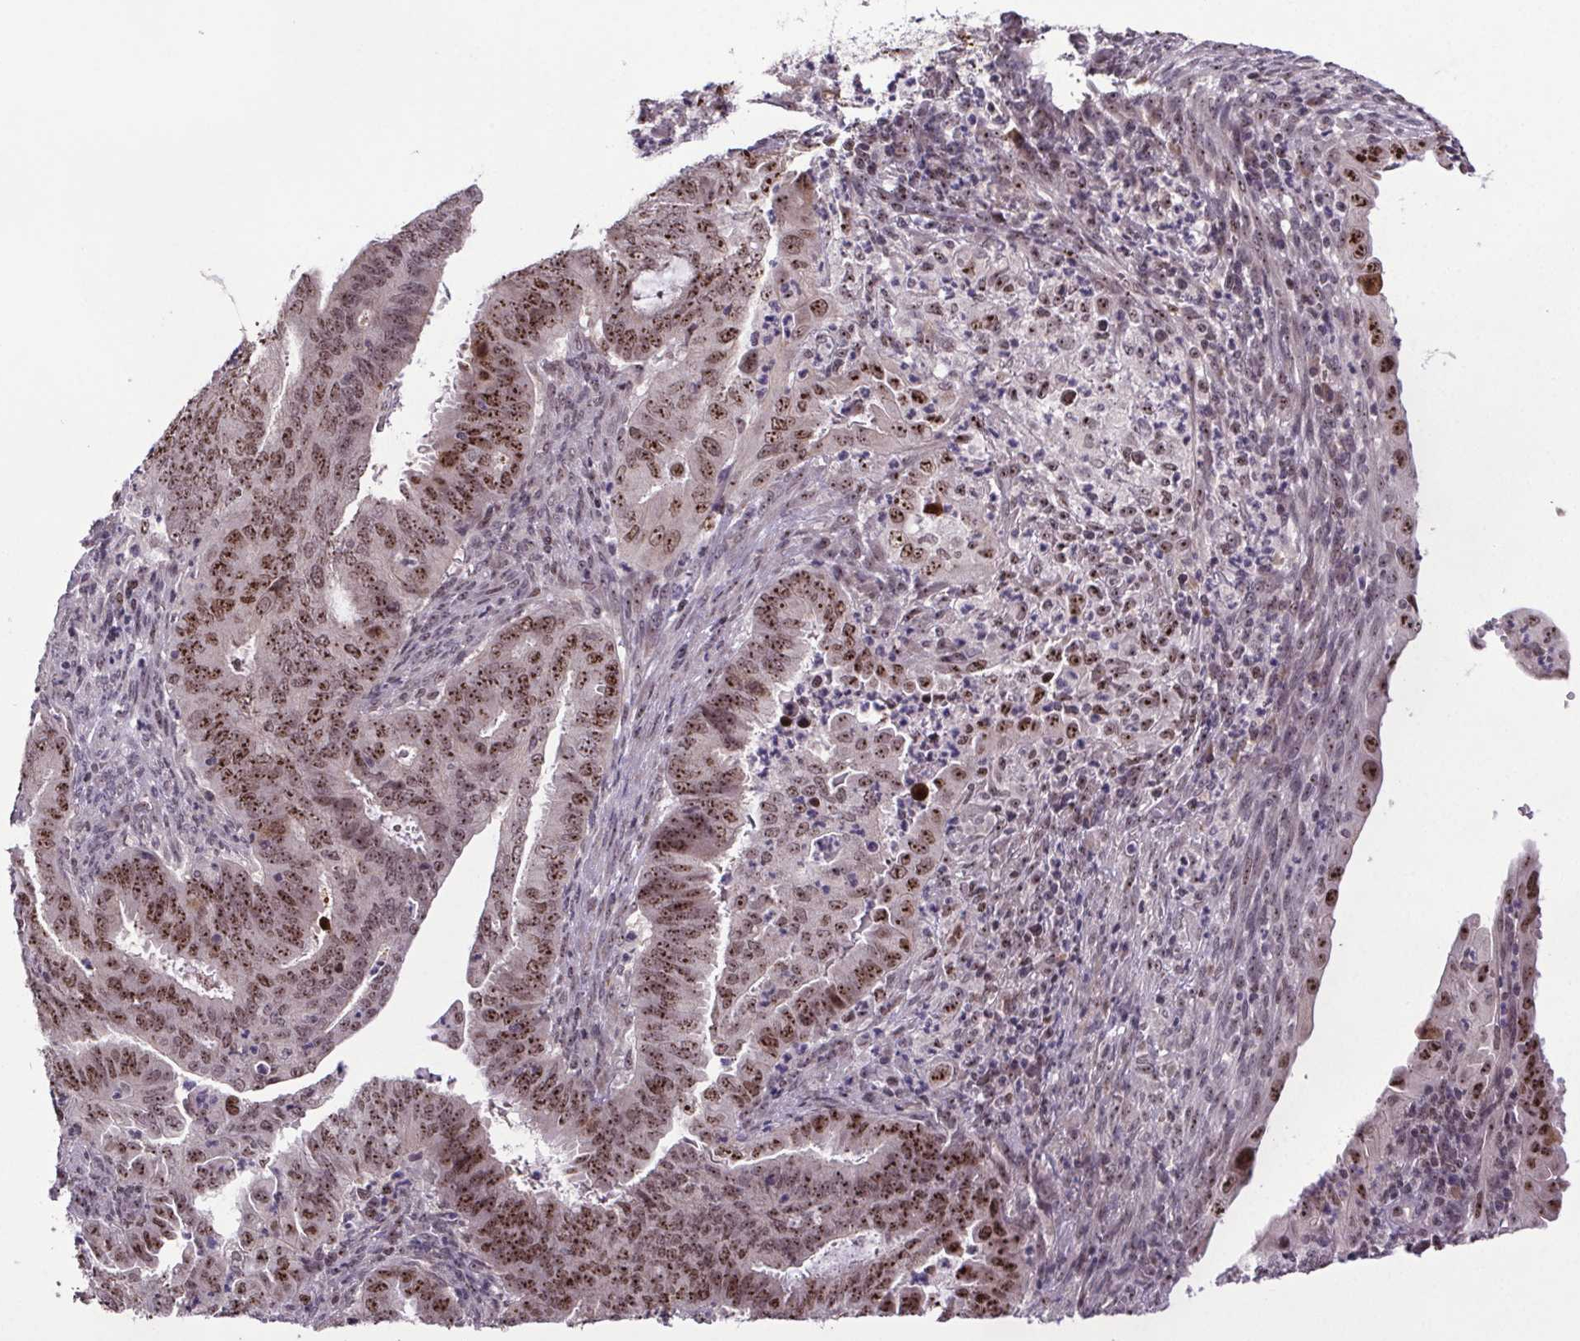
{"staining": {"intensity": "moderate", "quantity": ">75%", "location": "nuclear"}, "tissue": "endometrial cancer", "cell_type": "Tumor cells", "image_type": "cancer", "snomed": [{"axis": "morphology", "description": "Adenocarcinoma, NOS"}, {"axis": "topography", "description": "Endometrium"}], "caption": "Protein staining of endometrial cancer (adenocarcinoma) tissue exhibits moderate nuclear expression in approximately >75% of tumor cells.", "gene": "ATMIN", "patient": {"sex": "female", "age": 51}}